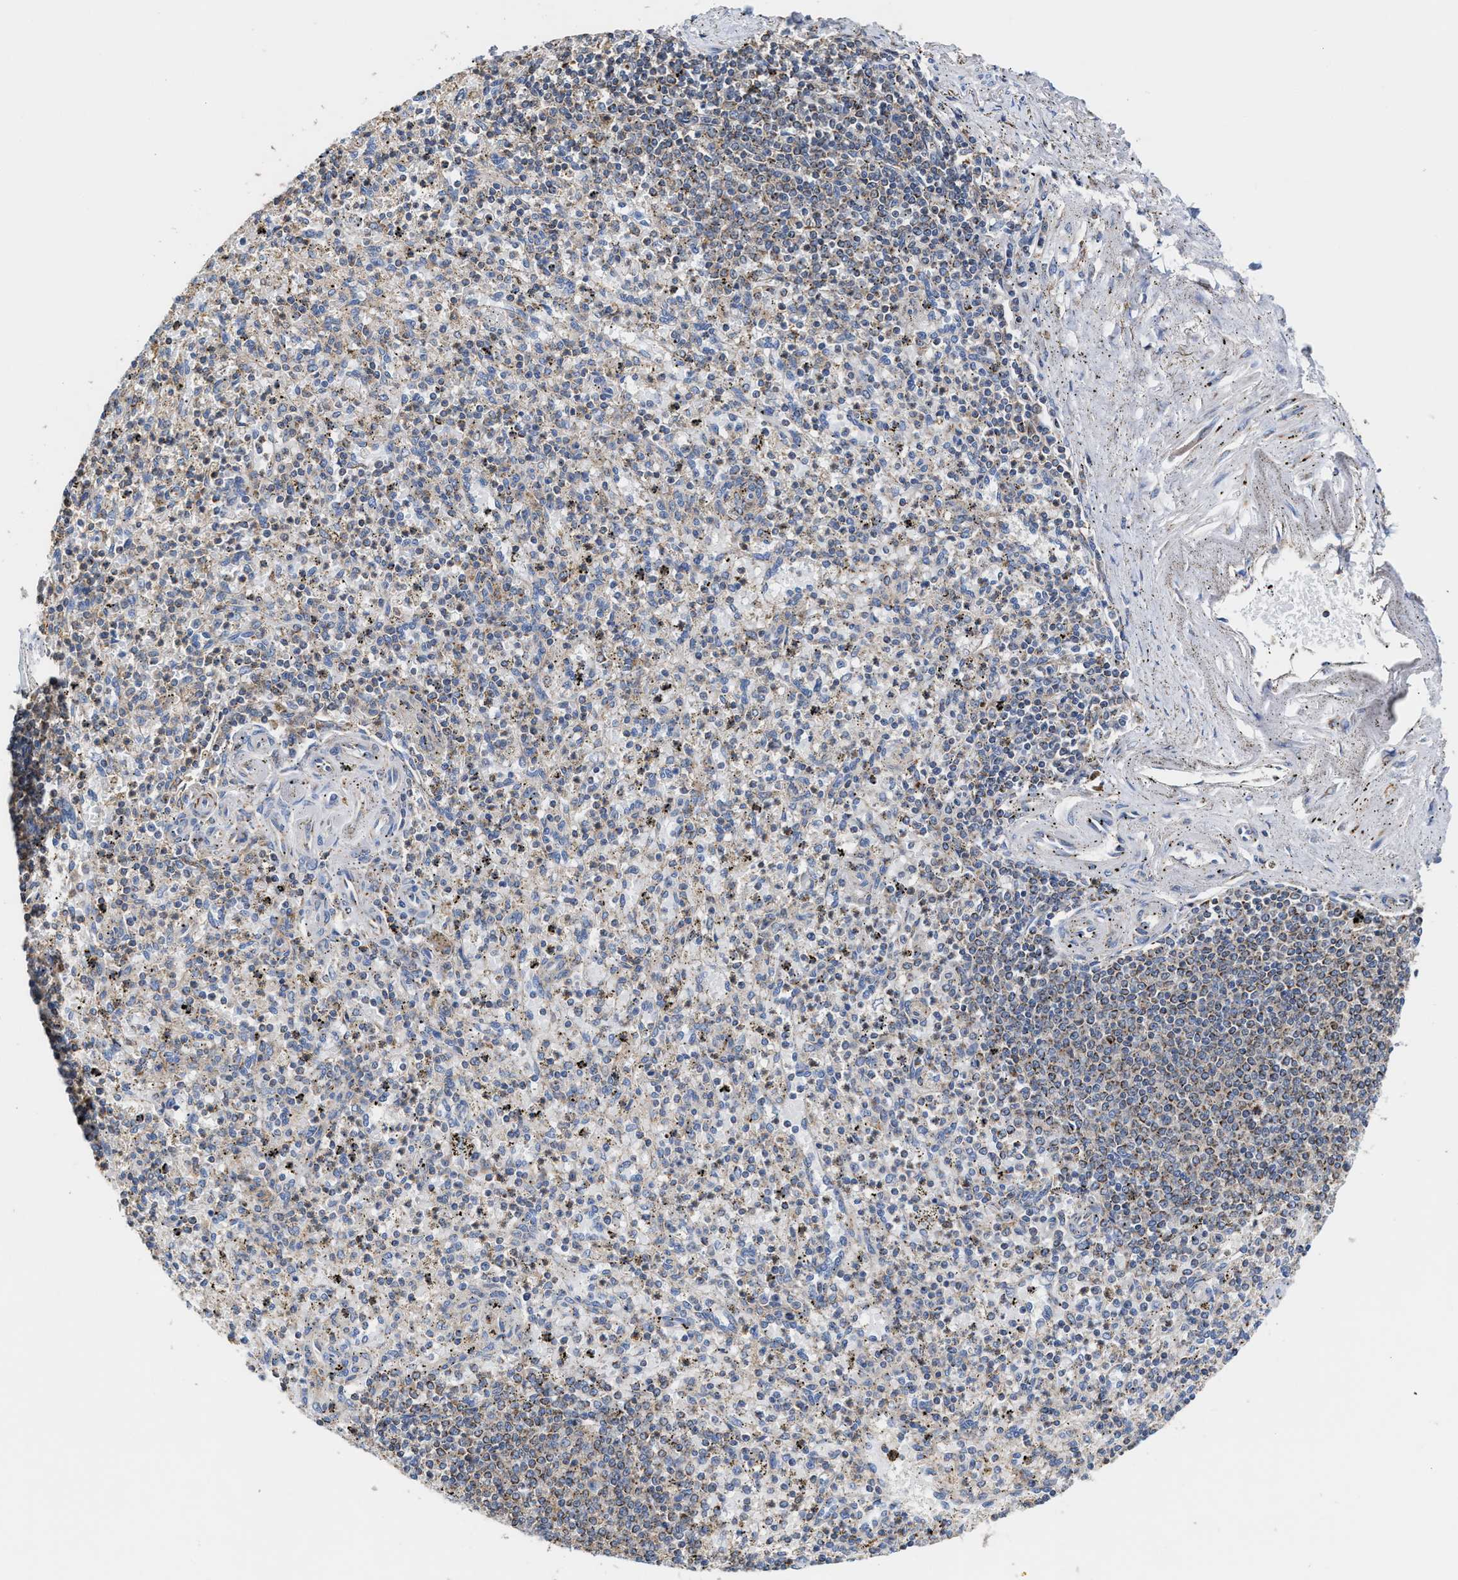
{"staining": {"intensity": "weak", "quantity": "25%-75%", "location": "cytoplasmic/membranous"}, "tissue": "spleen", "cell_type": "Cells in red pulp", "image_type": "normal", "snomed": [{"axis": "morphology", "description": "Normal tissue, NOS"}, {"axis": "topography", "description": "Spleen"}], "caption": "IHC staining of unremarkable spleen, which displays low levels of weak cytoplasmic/membranous positivity in approximately 25%-75% of cells in red pulp indicating weak cytoplasmic/membranous protein positivity. The staining was performed using DAB (brown) for protein detection and nuclei were counterstained in hematoxylin (blue).", "gene": "MECR", "patient": {"sex": "male", "age": 72}}